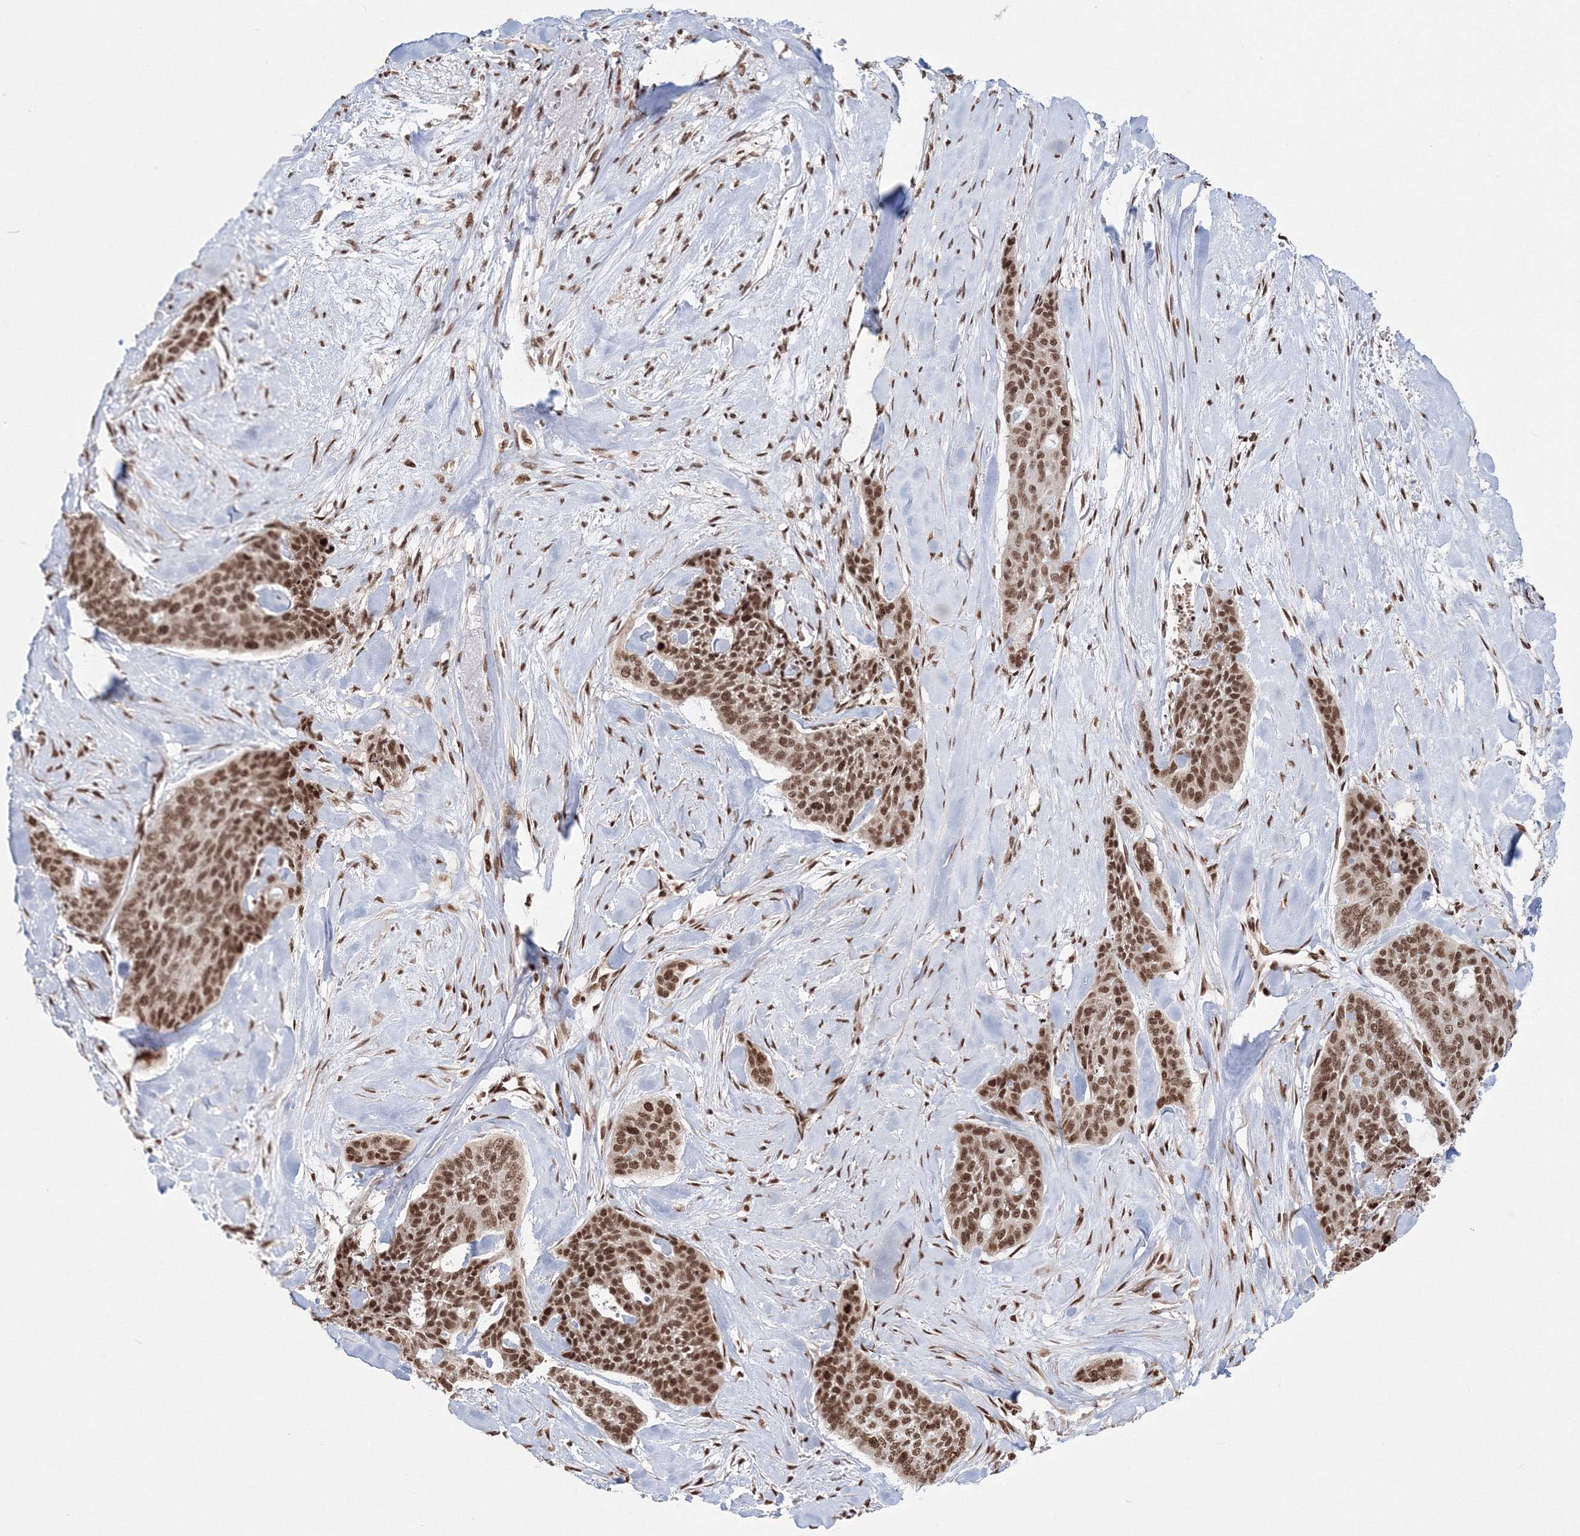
{"staining": {"intensity": "strong", "quantity": ">75%", "location": "nuclear"}, "tissue": "skin cancer", "cell_type": "Tumor cells", "image_type": "cancer", "snomed": [{"axis": "morphology", "description": "Basal cell carcinoma"}, {"axis": "topography", "description": "Skin"}], "caption": "Brown immunohistochemical staining in skin cancer demonstrates strong nuclear staining in about >75% of tumor cells. The protein of interest is shown in brown color, while the nuclei are stained blue.", "gene": "KIF20A", "patient": {"sex": "female", "age": 64}}